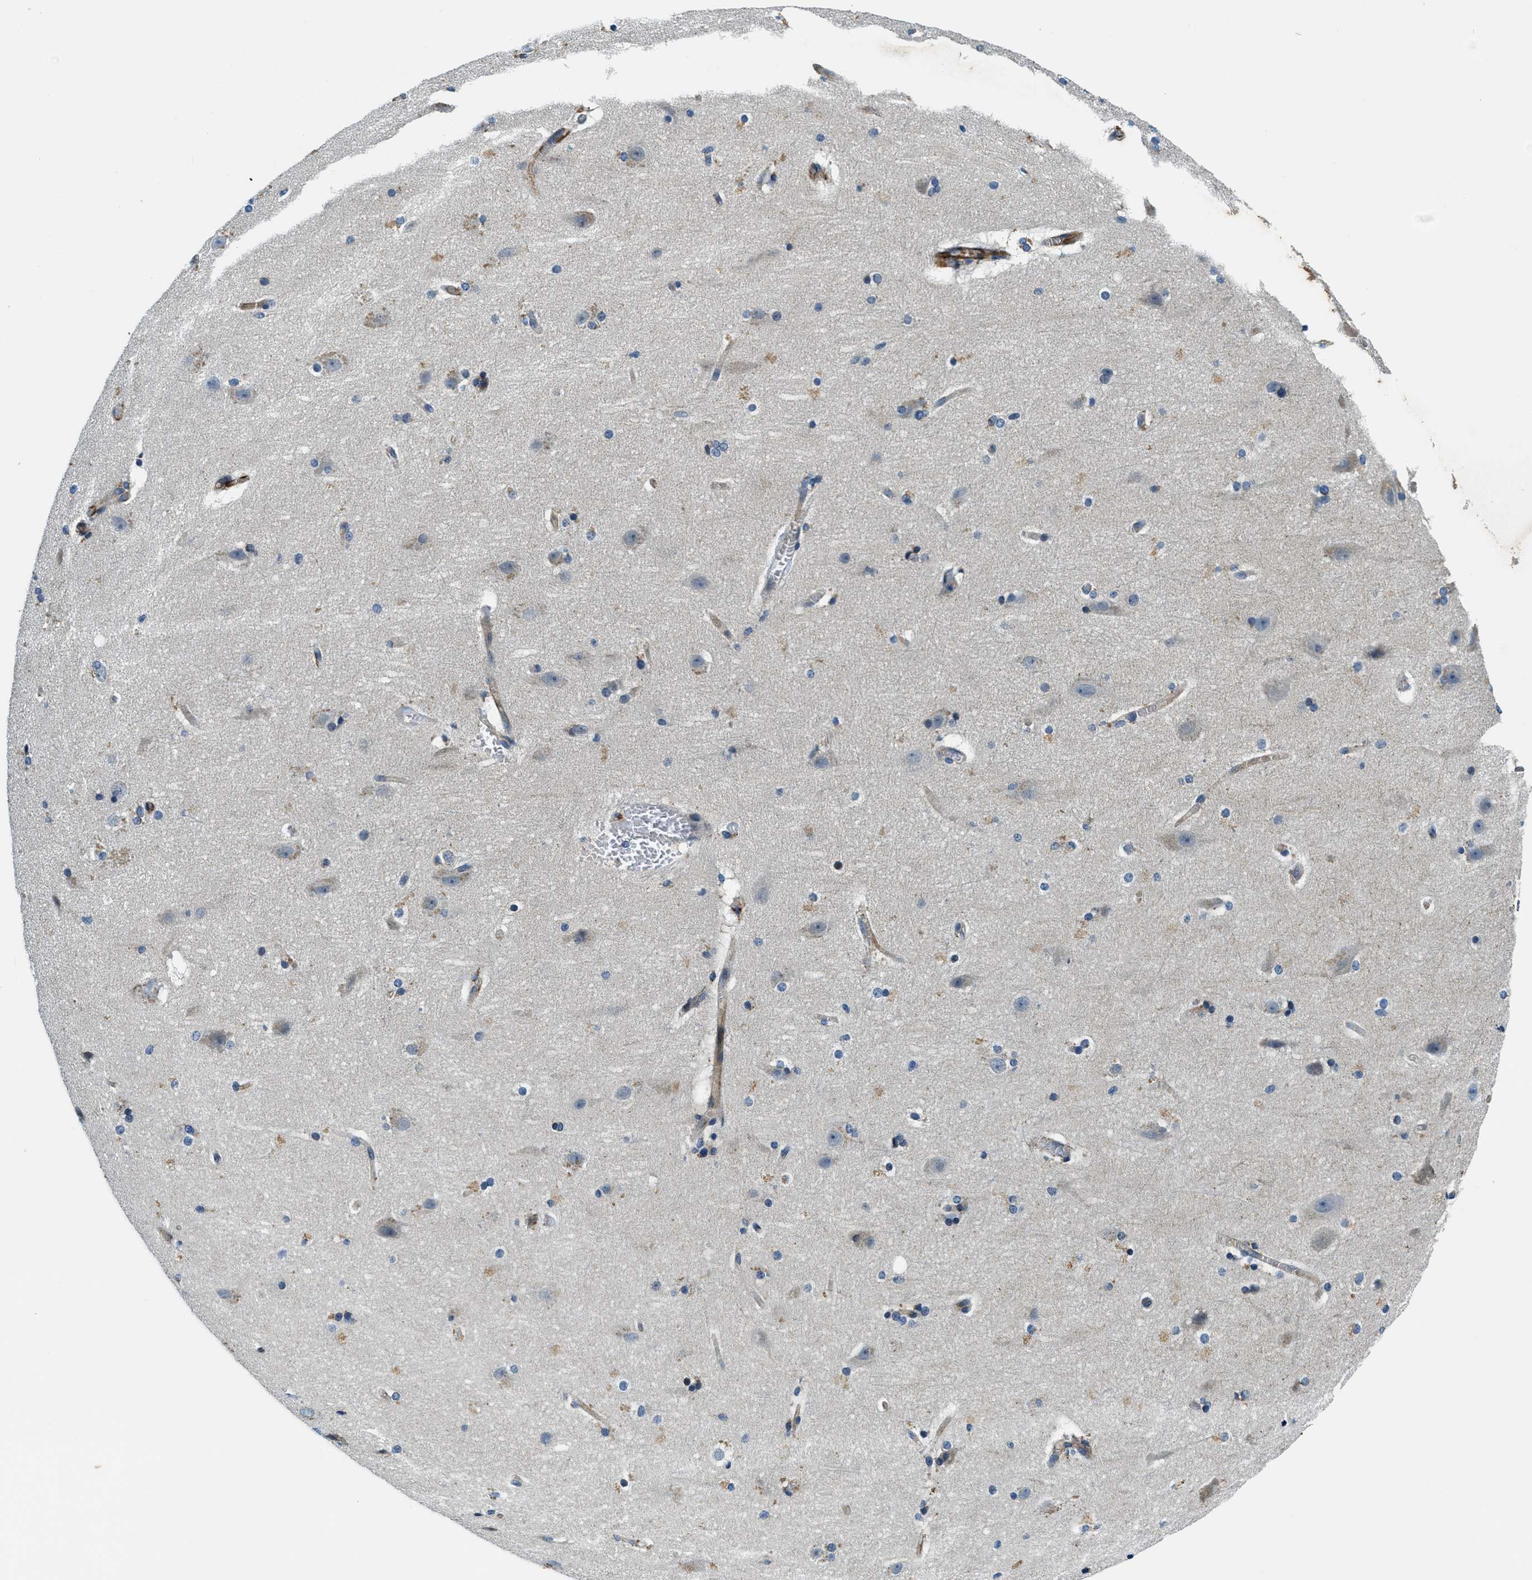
{"staining": {"intensity": "weak", "quantity": ">75%", "location": "cytoplasmic/membranous"}, "tissue": "cerebral cortex", "cell_type": "Endothelial cells", "image_type": "normal", "snomed": [{"axis": "morphology", "description": "Normal tissue, NOS"}, {"axis": "topography", "description": "Cerebral cortex"}, {"axis": "topography", "description": "Hippocampus"}], "caption": "Endothelial cells reveal low levels of weak cytoplasmic/membranous positivity in about >75% of cells in unremarkable human cerebral cortex.", "gene": "GNS", "patient": {"sex": "female", "age": 19}}